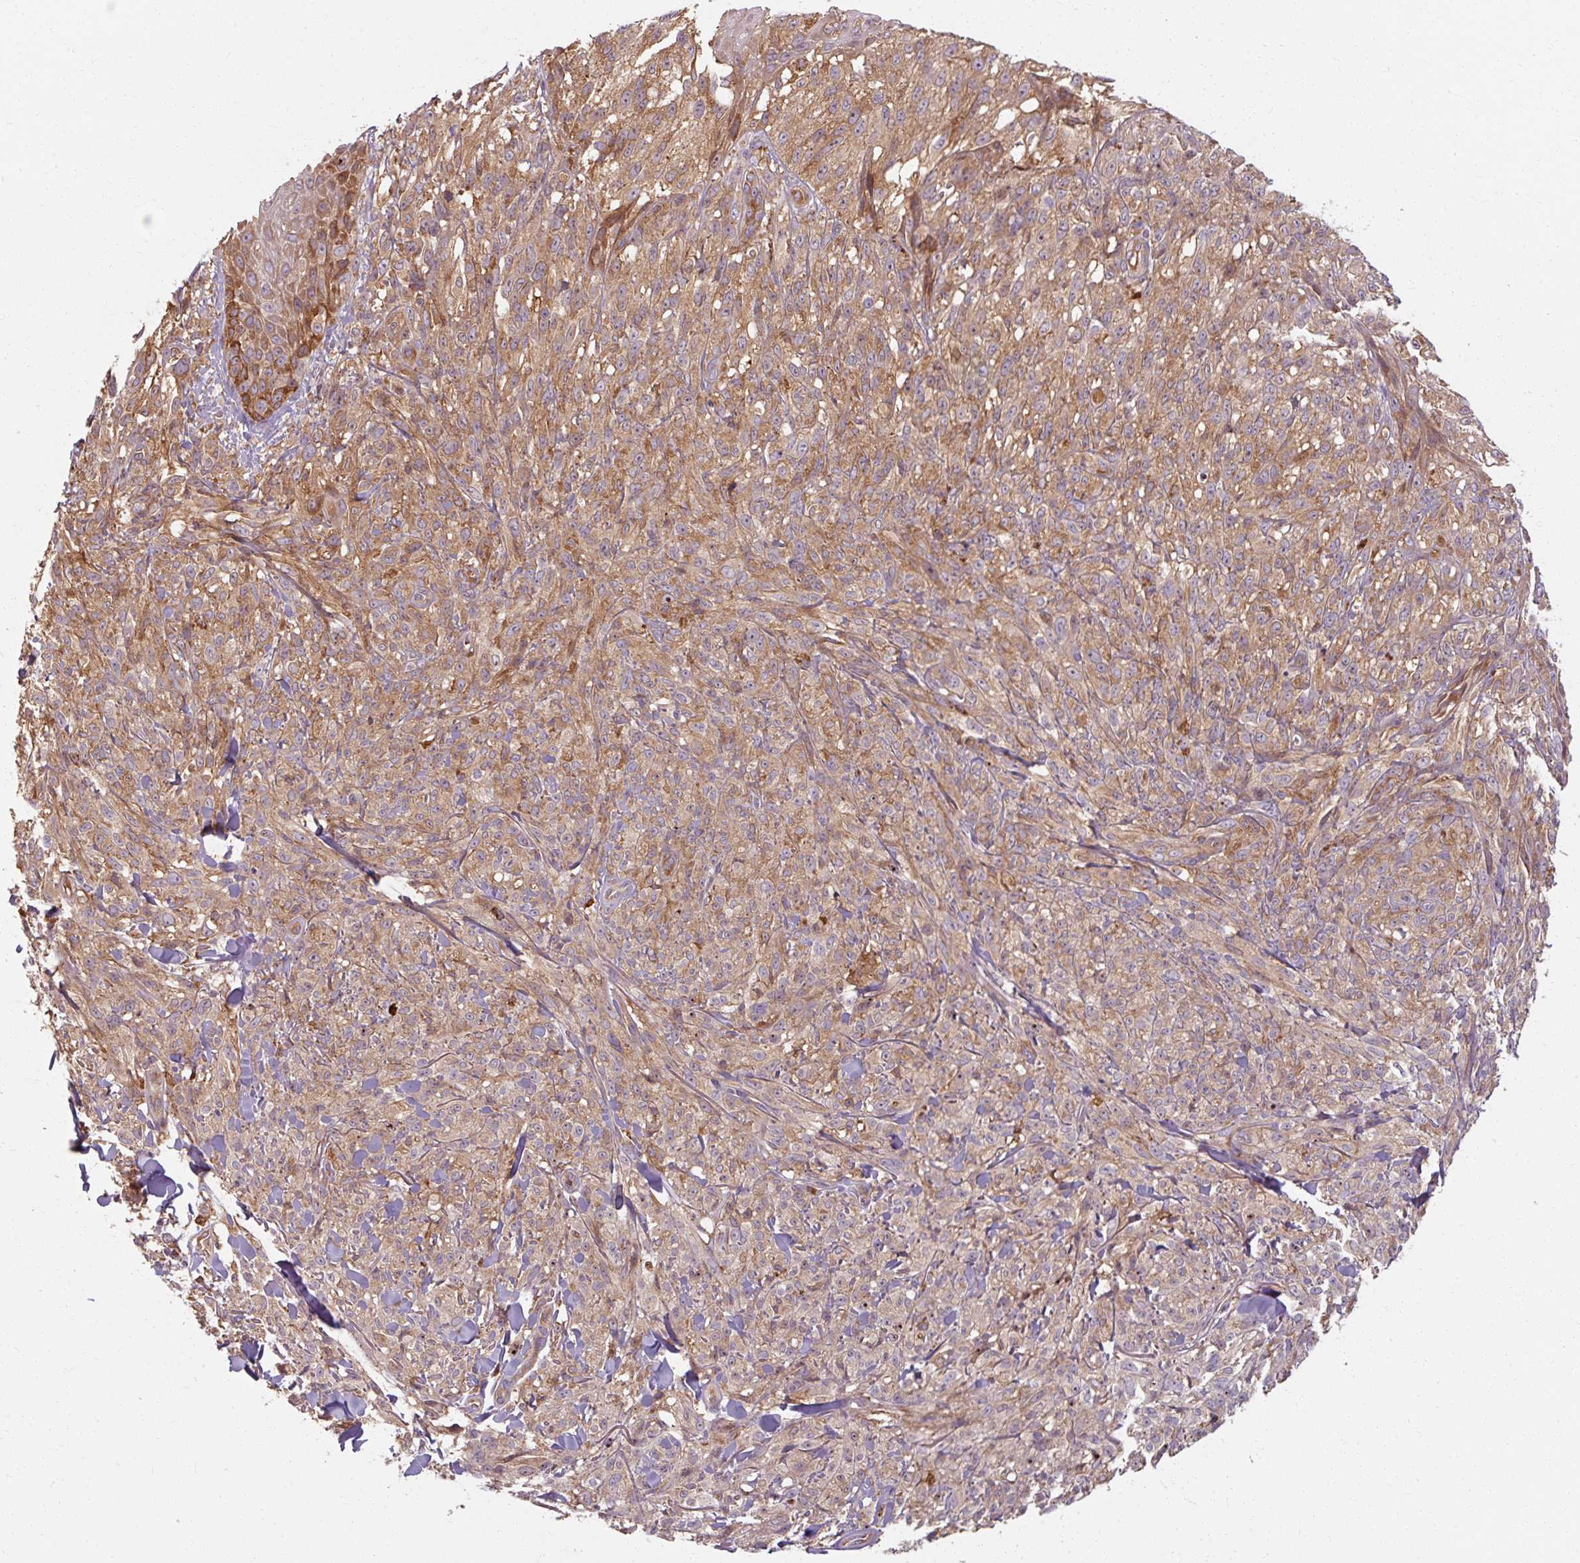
{"staining": {"intensity": "moderate", "quantity": ">75%", "location": "cytoplasmic/membranous"}, "tissue": "melanoma", "cell_type": "Tumor cells", "image_type": "cancer", "snomed": [{"axis": "morphology", "description": "Malignant melanoma, NOS"}, {"axis": "topography", "description": "Skin of upper arm"}], "caption": "Tumor cells exhibit medium levels of moderate cytoplasmic/membranous expression in approximately >75% of cells in human melanoma. The protein is shown in brown color, while the nuclei are stained blue.", "gene": "TBC1D4", "patient": {"sex": "female", "age": 65}}